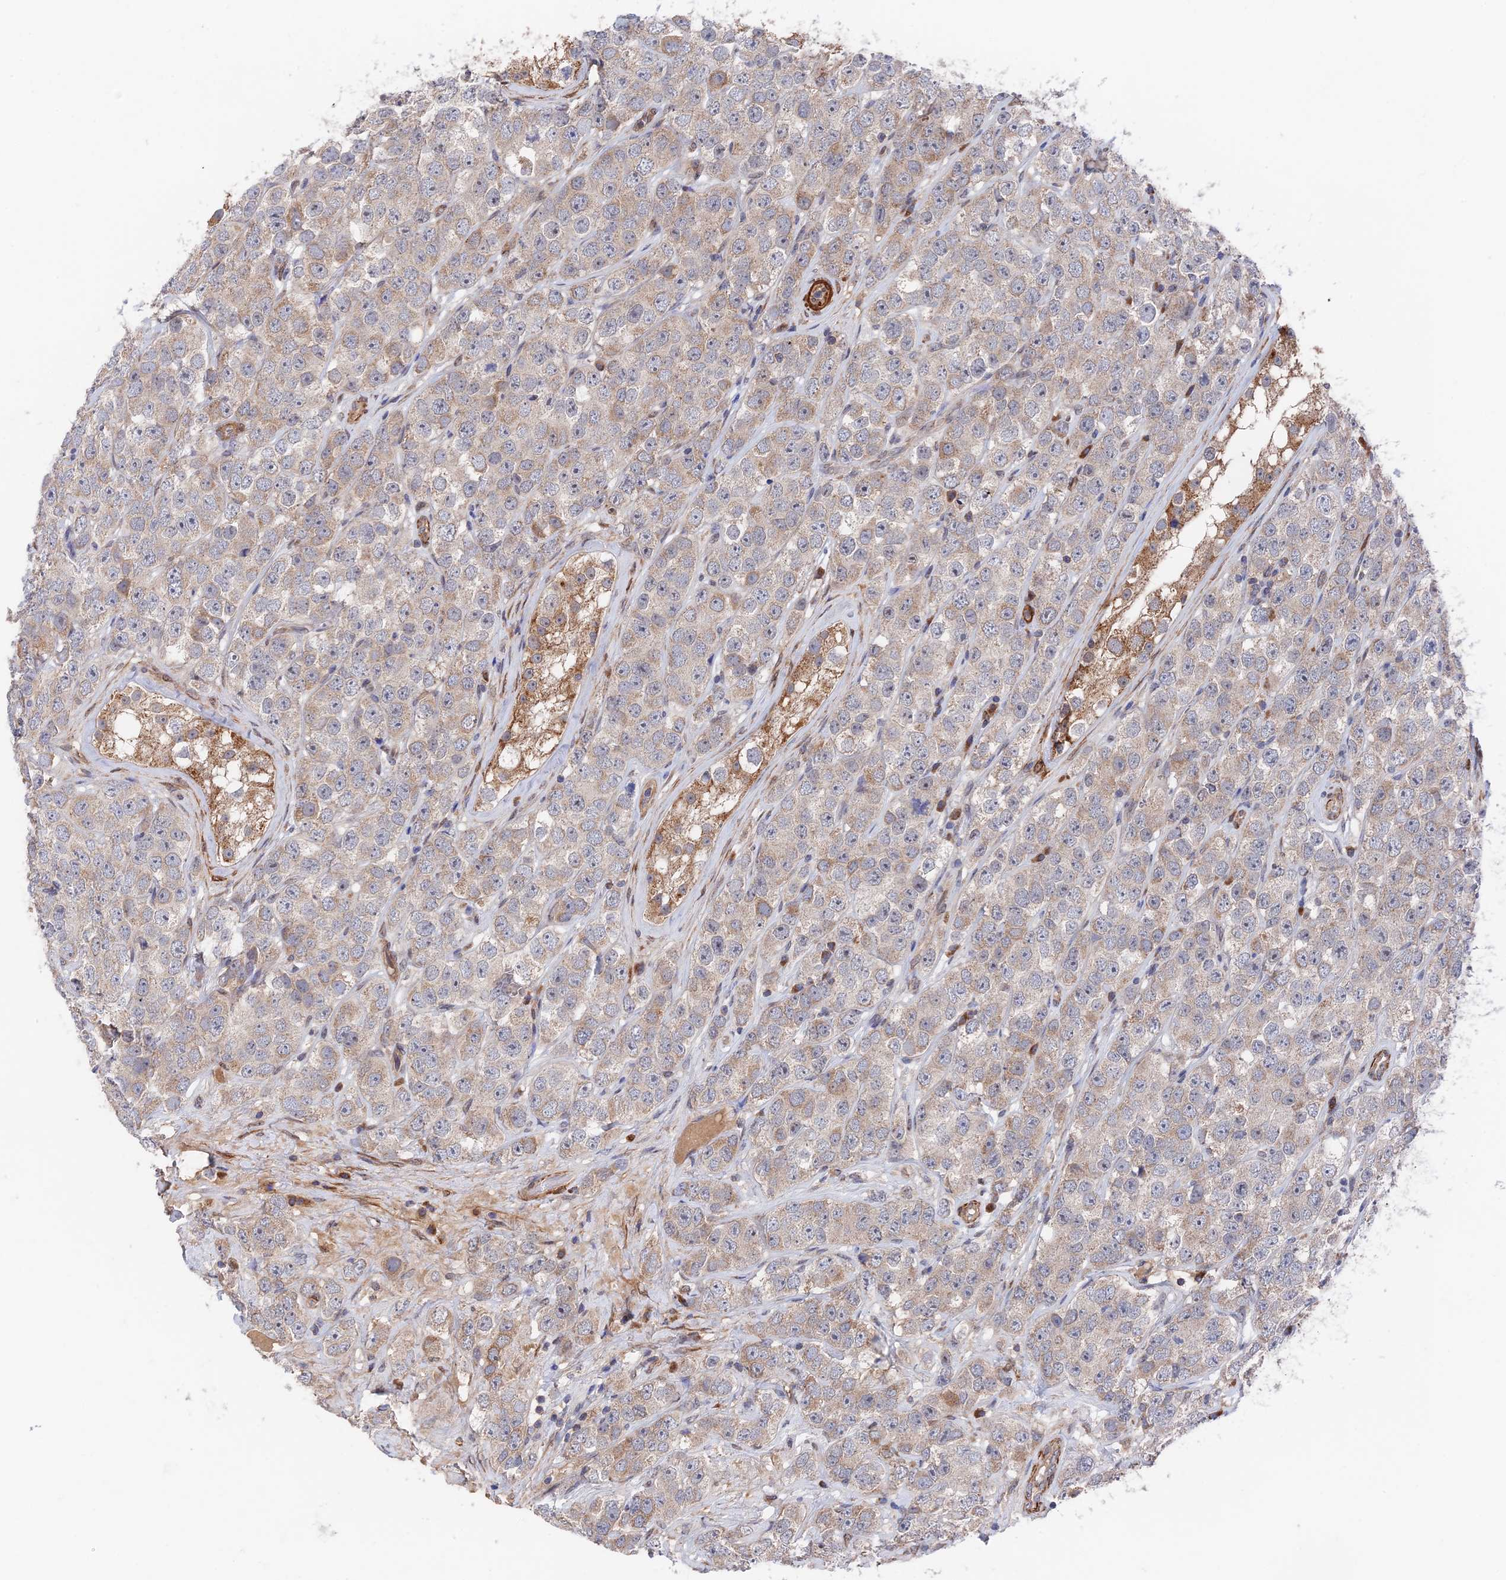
{"staining": {"intensity": "weak", "quantity": "25%-75%", "location": "cytoplasmic/membranous"}, "tissue": "testis cancer", "cell_type": "Tumor cells", "image_type": "cancer", "snomed": [{"axis": "morphology", "description": "Seminoma, NOS"}, {"axis": "topography", "description": "Testis"}], "caption": "Immunohistochemical staining of human testis seminoma shows low levels of weak cytoplasmic/membranous protein positivity in approximately 25%-75% of tumor cells. Nuclei are stained in blue.", "gene": "ZNF320", "patient": {"sex": "male", "age": 28}}